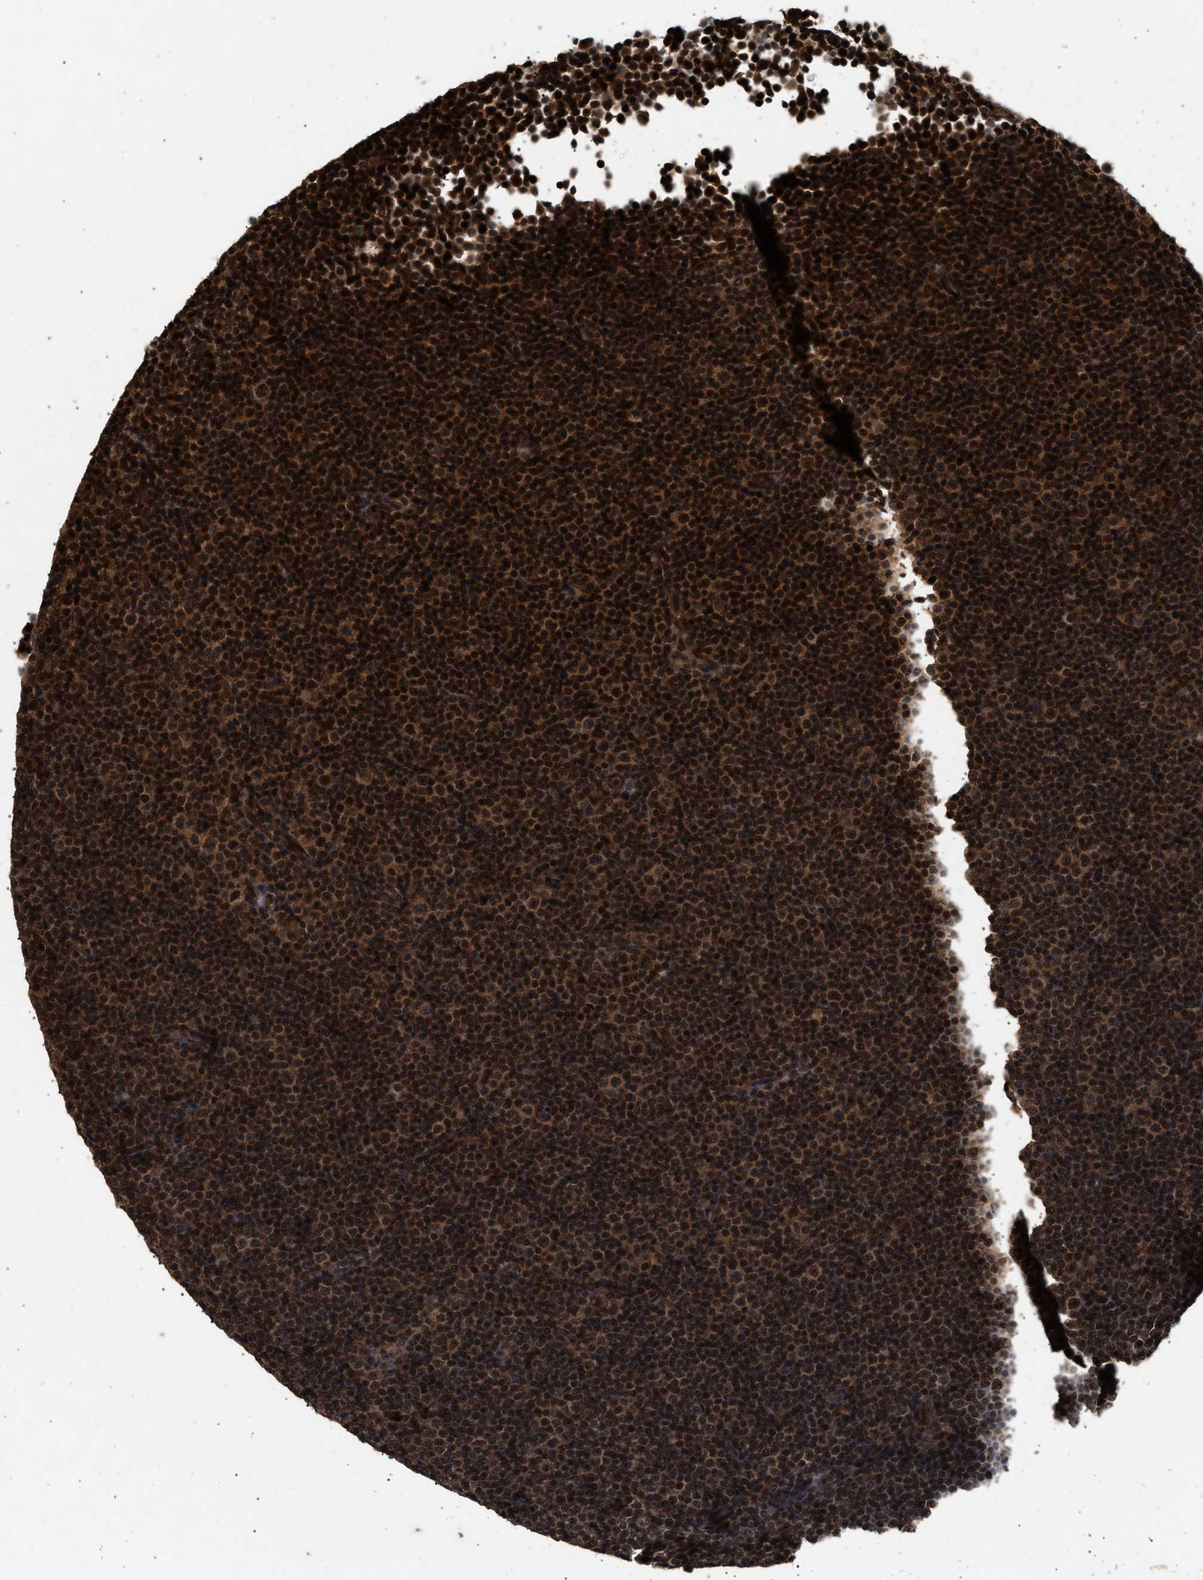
{"staining": {"intensity": "strong", "quantity": ">75%", "location": "nuclear"}, "tissue": "lymphoma", "cell_type": "Tumor cells", "image_type": "cancer", "snomed": [{"axis": "morphology", "description": "Malignant lymphoma, non-Hodgkin's type, Low grade"}, {"axis": "topography", "description": "Lymph node"}], "caption": "Tumor cells demonstrate strong nuclear staining in approximately >75% of cells in lymphoma.", "gene": "RUSC2", "patient": {"sex": "female", "age": 67}}